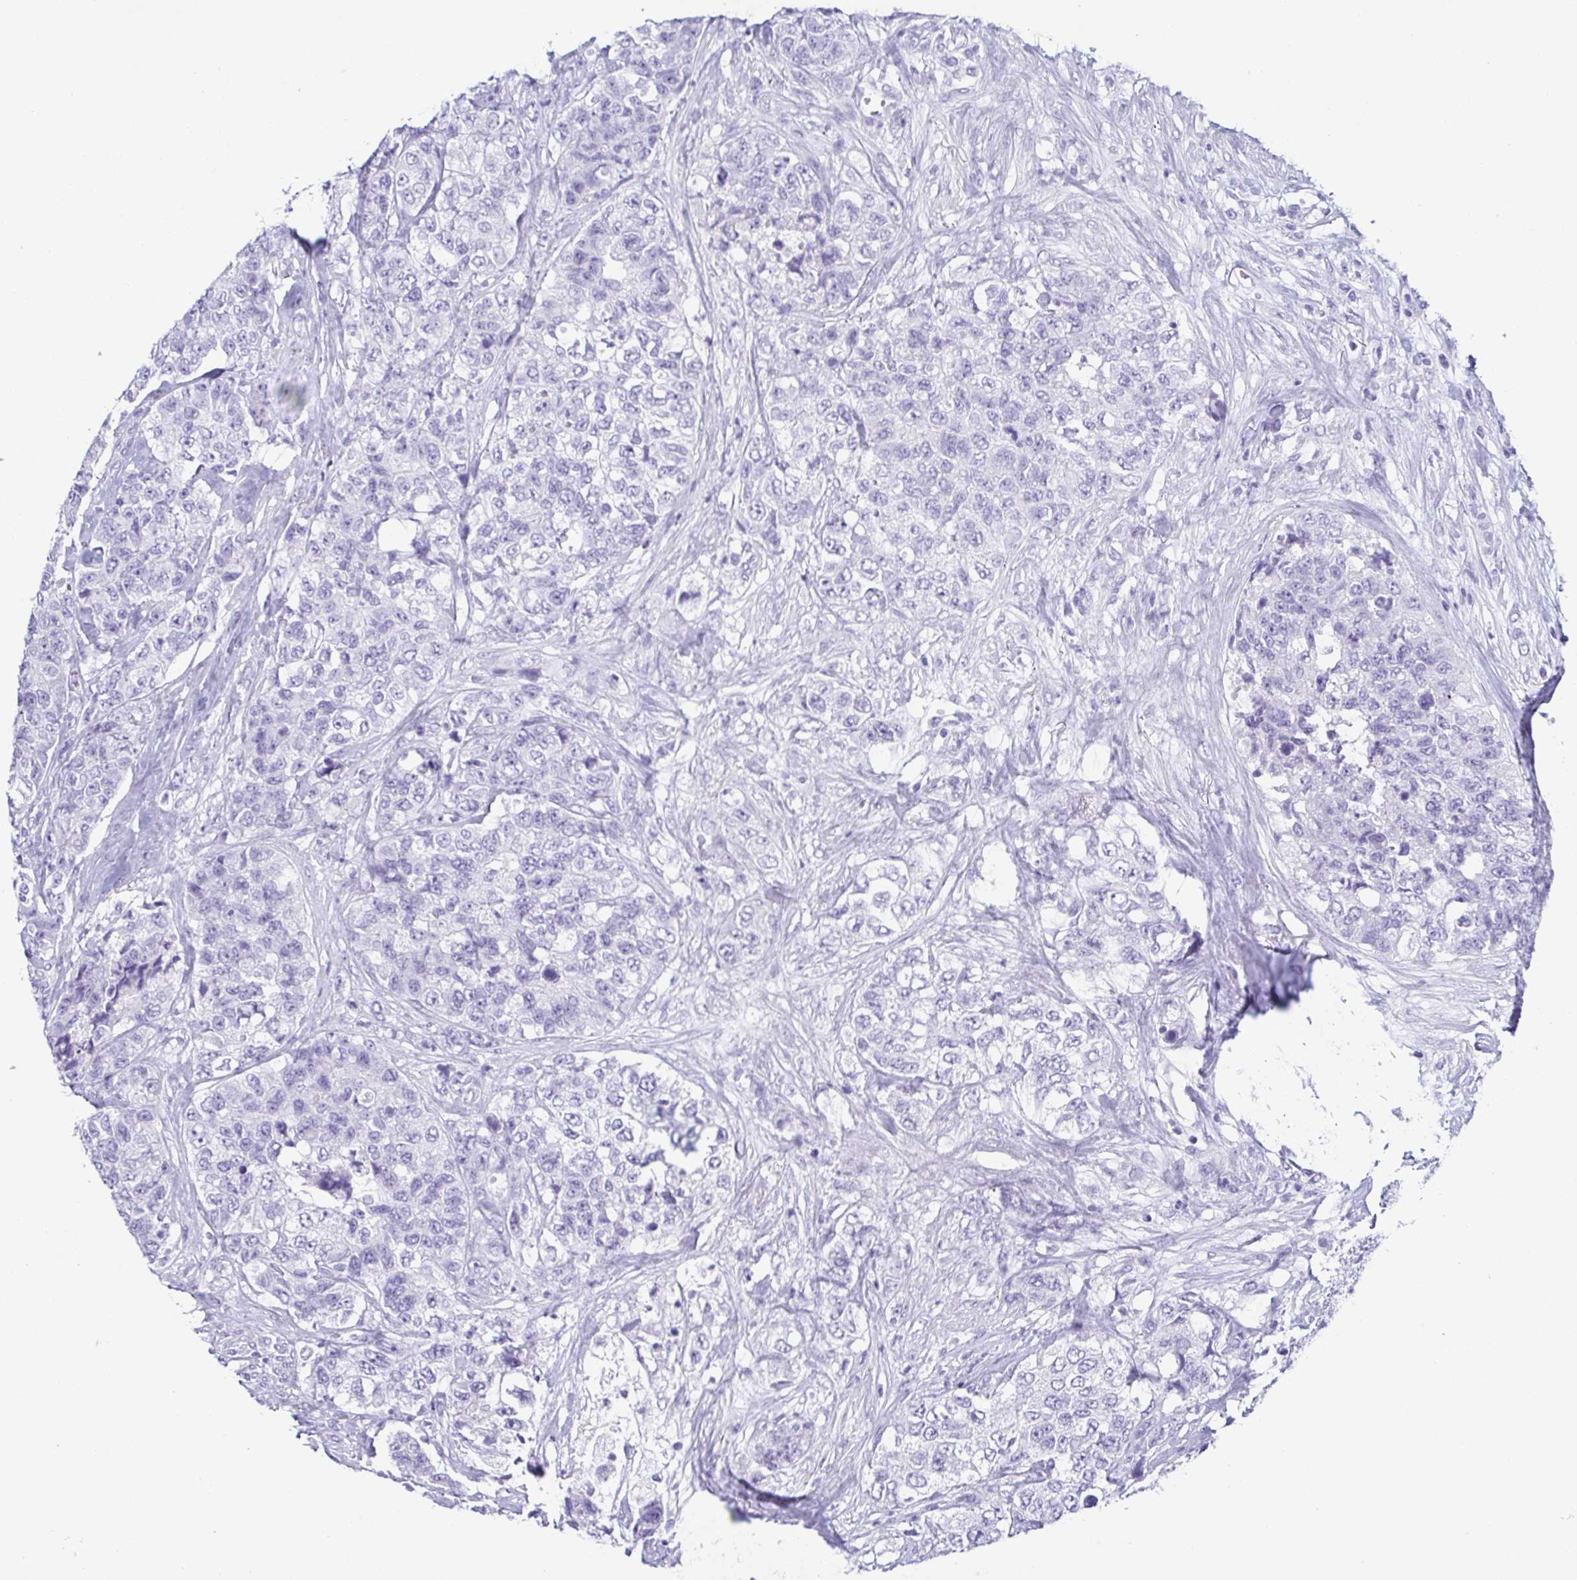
{"staining": {"intensity": "negative", "quantity": "none", "location": "none"}, "tissue": "urothelial cancer", "cell_type": "Tumor cells", "image_type": "cancer", "snomed": [{"axis": "morphology", "description": "Urothelial carcinoma, High grade"}, {"axis": "topography", "description": "Urinary bladder"}], "caption": "Micrograph shows no protein positivity in tumor cells of urothelial carcinoma (high-grade) tissue.", "gene": "ZG16B", "patient": {"sex": "female", "age": 78}}